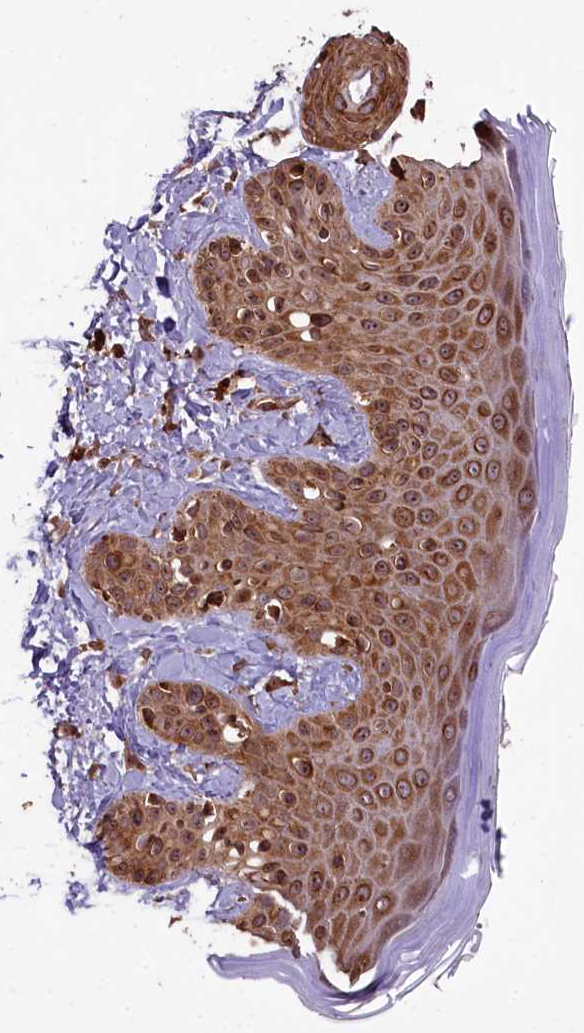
{"staining": {"intensity": "moderate", "quantity": ">75%", "location": "cytoplasmic/membranous,nuclear"}, "tissue": "skin", "cell_type": "Fibroblasts", "image_type": "normal", "snomed": [{"axis": "morphology", "description": "Normal tissue, NOS"}, {"axis": "topography", "description": "Skin"}], "caption": "Immunohistochemical staining of unremarkable skin demonstrates moderate cytoplasmic/membranous,nuclear protein expression in approximately >75% of fibroblasts.", "gene": "LARP4", "patient": {"sex": "male", "age": 52}}